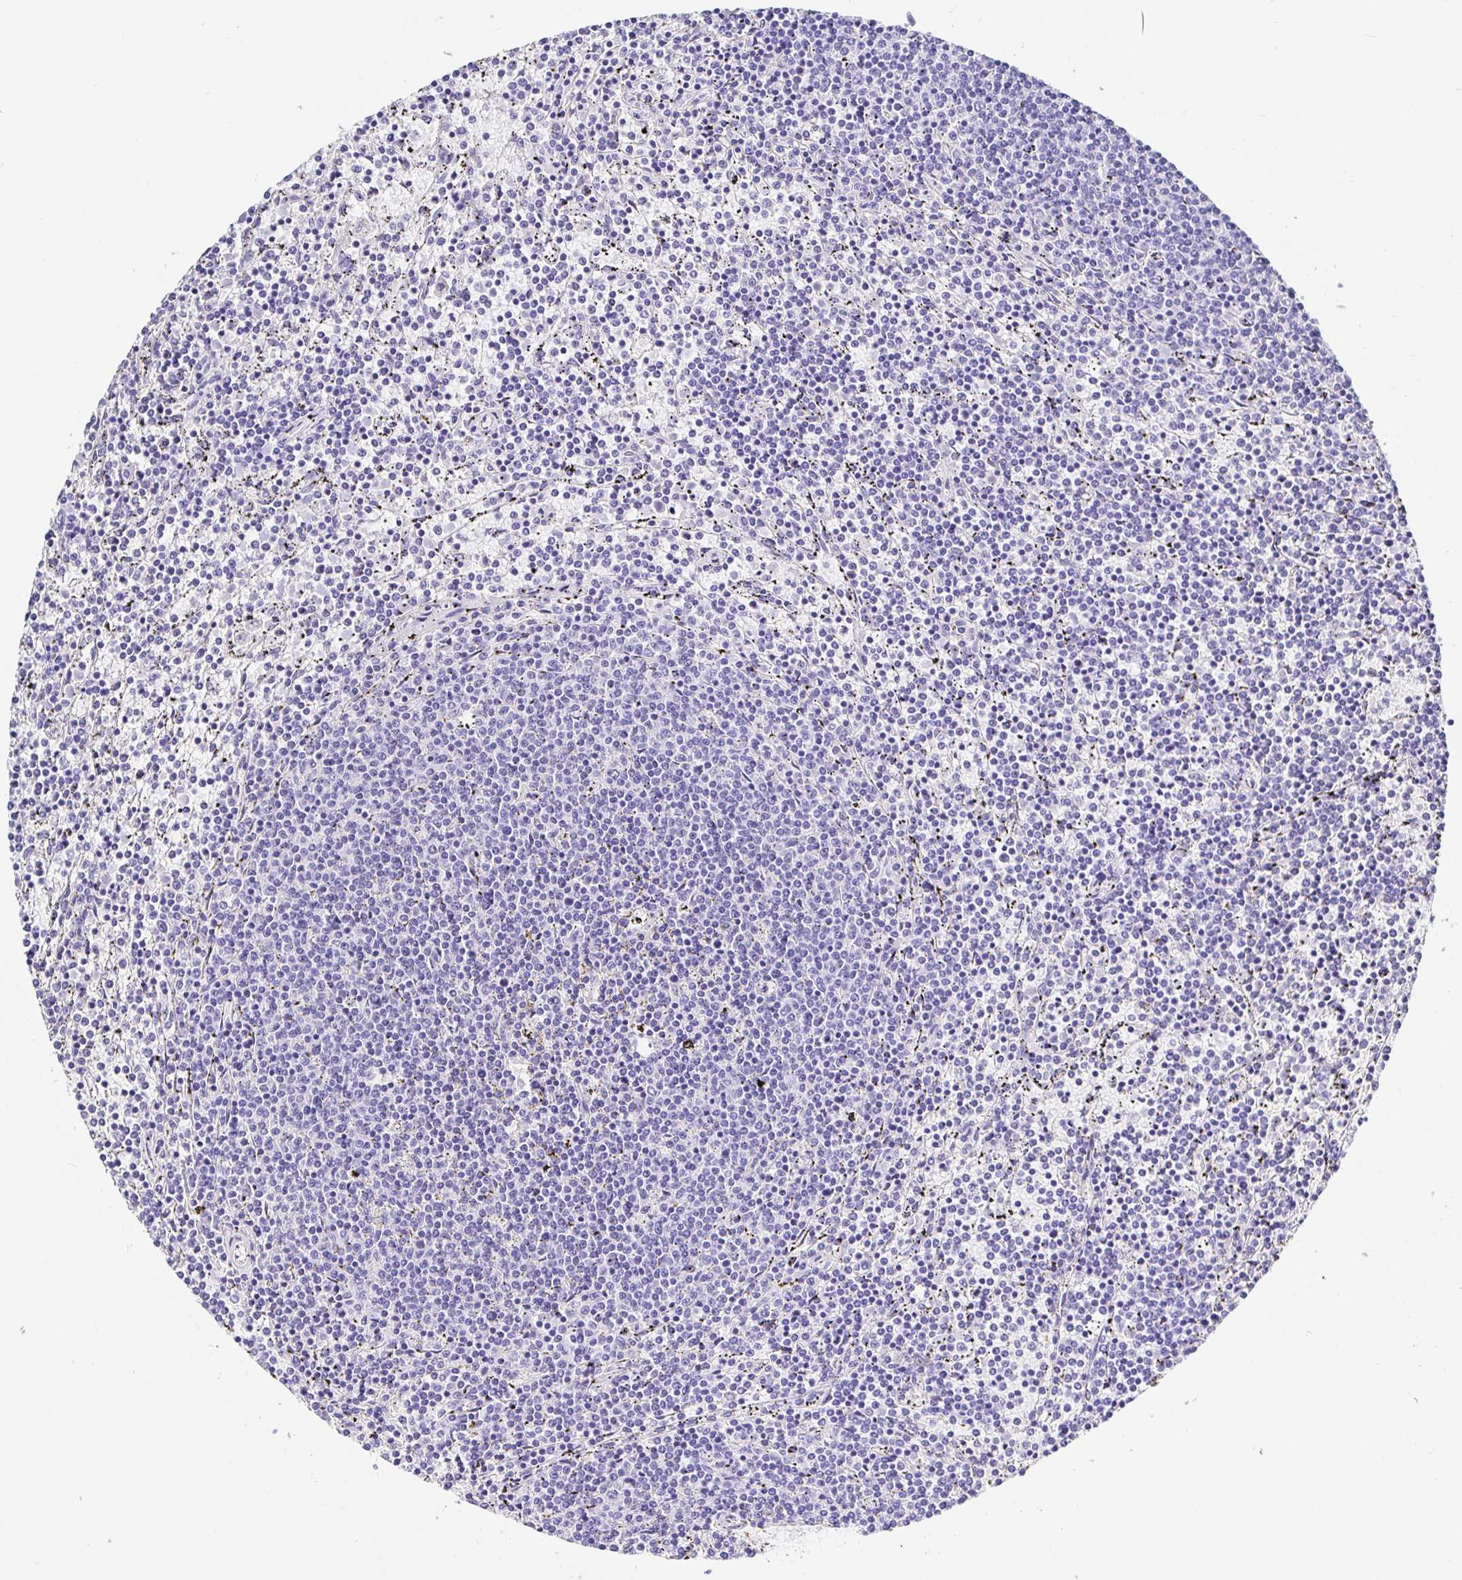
{"staining": {"intensity": "negative", "quantity": "none", "location": "none"}, "tissue": "lymphoma", "cell_type": "Tumor cells", "image_type": "cancer", "snomed": [{"axis": "morphology", "description": "Malignant lymphoma, non-Hodgkin's type, Low grade"}, {"axis": "topography", "description": "Spleen"}], "caption": "The micrograph shows no significant positivity in tumor cells of lymphoma.", "gene": "MAOA", "patient": {"sex": "female", "age": 50}}